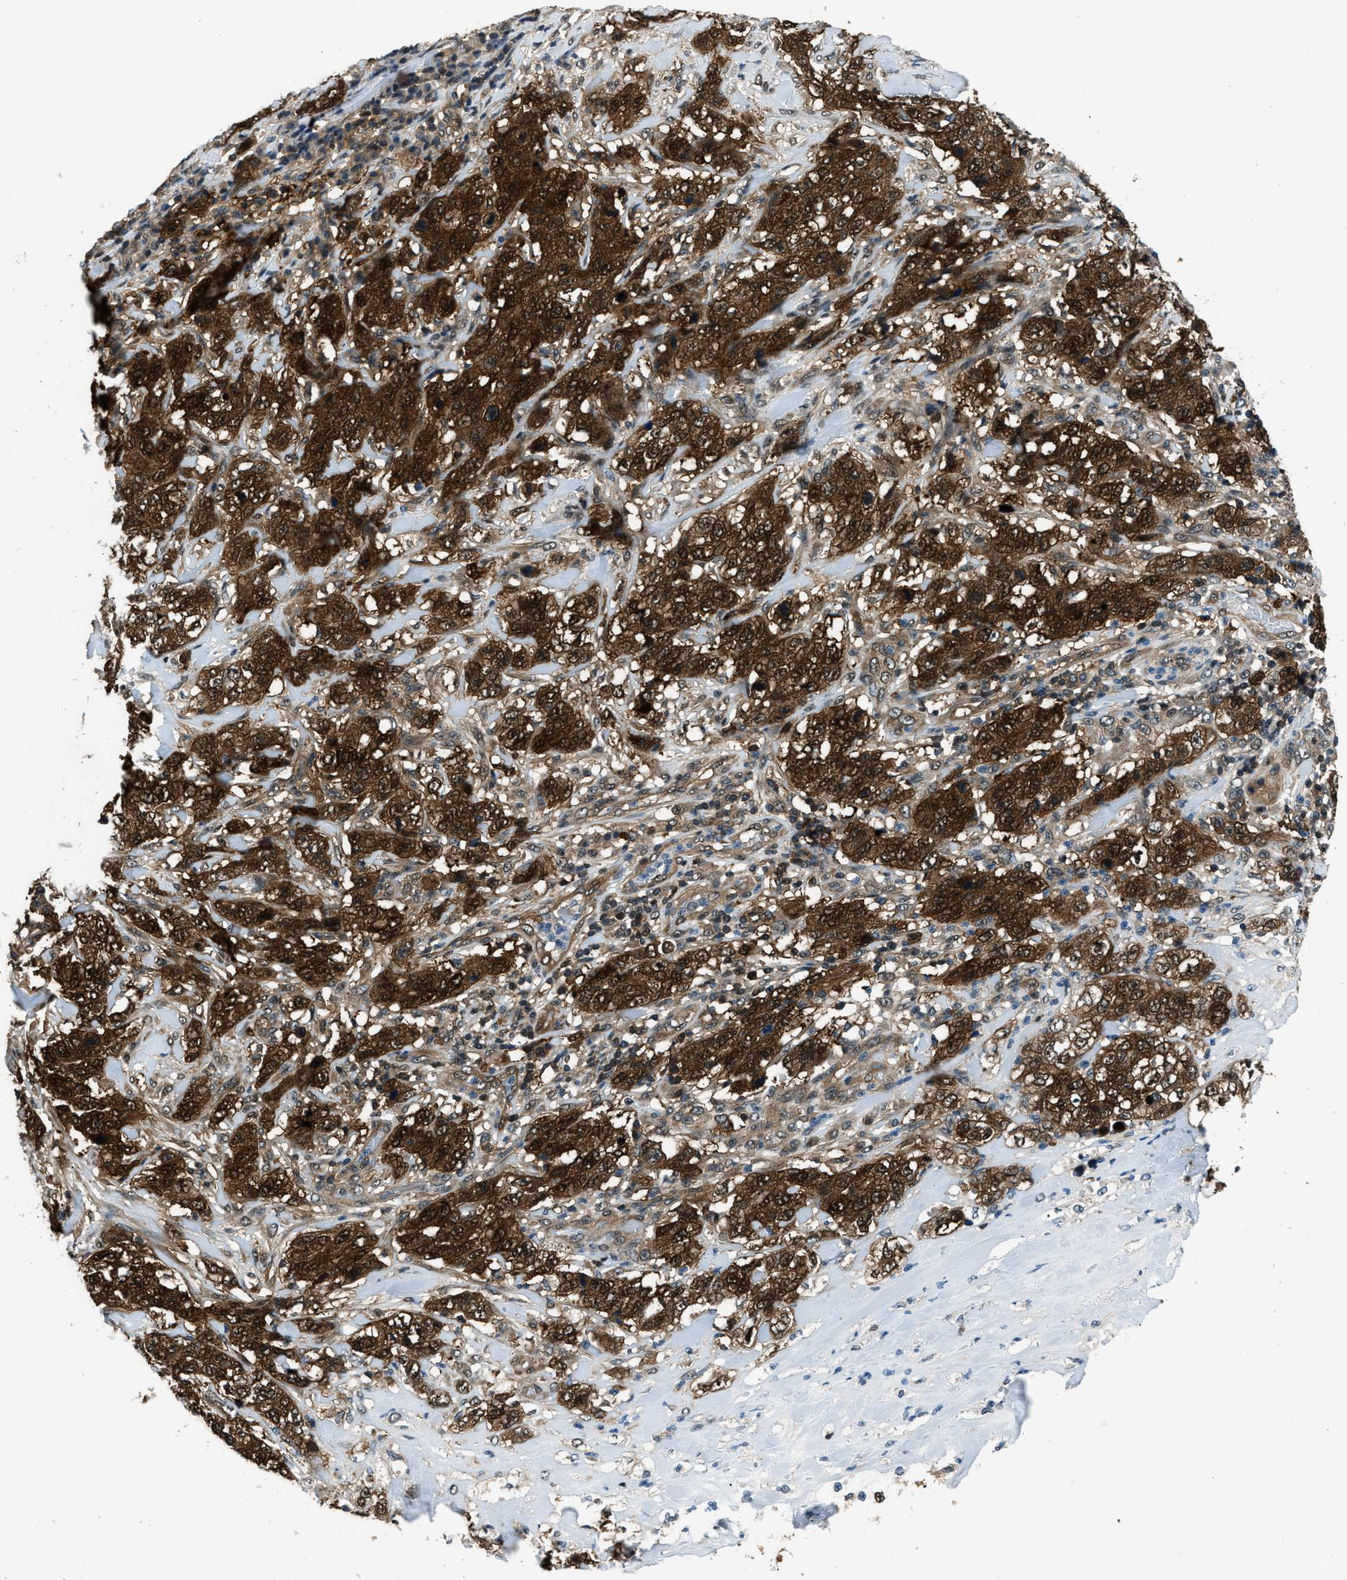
{"staining": {"intensity": "strong", "quantity": ">75%", "location": "cytoplasmic/membranous,nuclear"}, "tissue": "stomach cancer", "cell_type": "Tumor cells", "image_type": "cancer", "snomed": [{"axis": "morphology", "description": "Adenocarcinoma, NOS"}, {"axis": "topography", "description": "Stomach"}], "caption": "DAB (3,3'-diaminobenzidine) immunohistochemical staining of stomach adenocarcinoma reveals strong cytoplasmic/membranous and nuclear protein staining in about >75% of tumor cells. (DAB IHC, brown staining for protein, blue staining for nuclei).", "gene": "NUDCD3", "patient": {"sex": "male", "age": 48}}